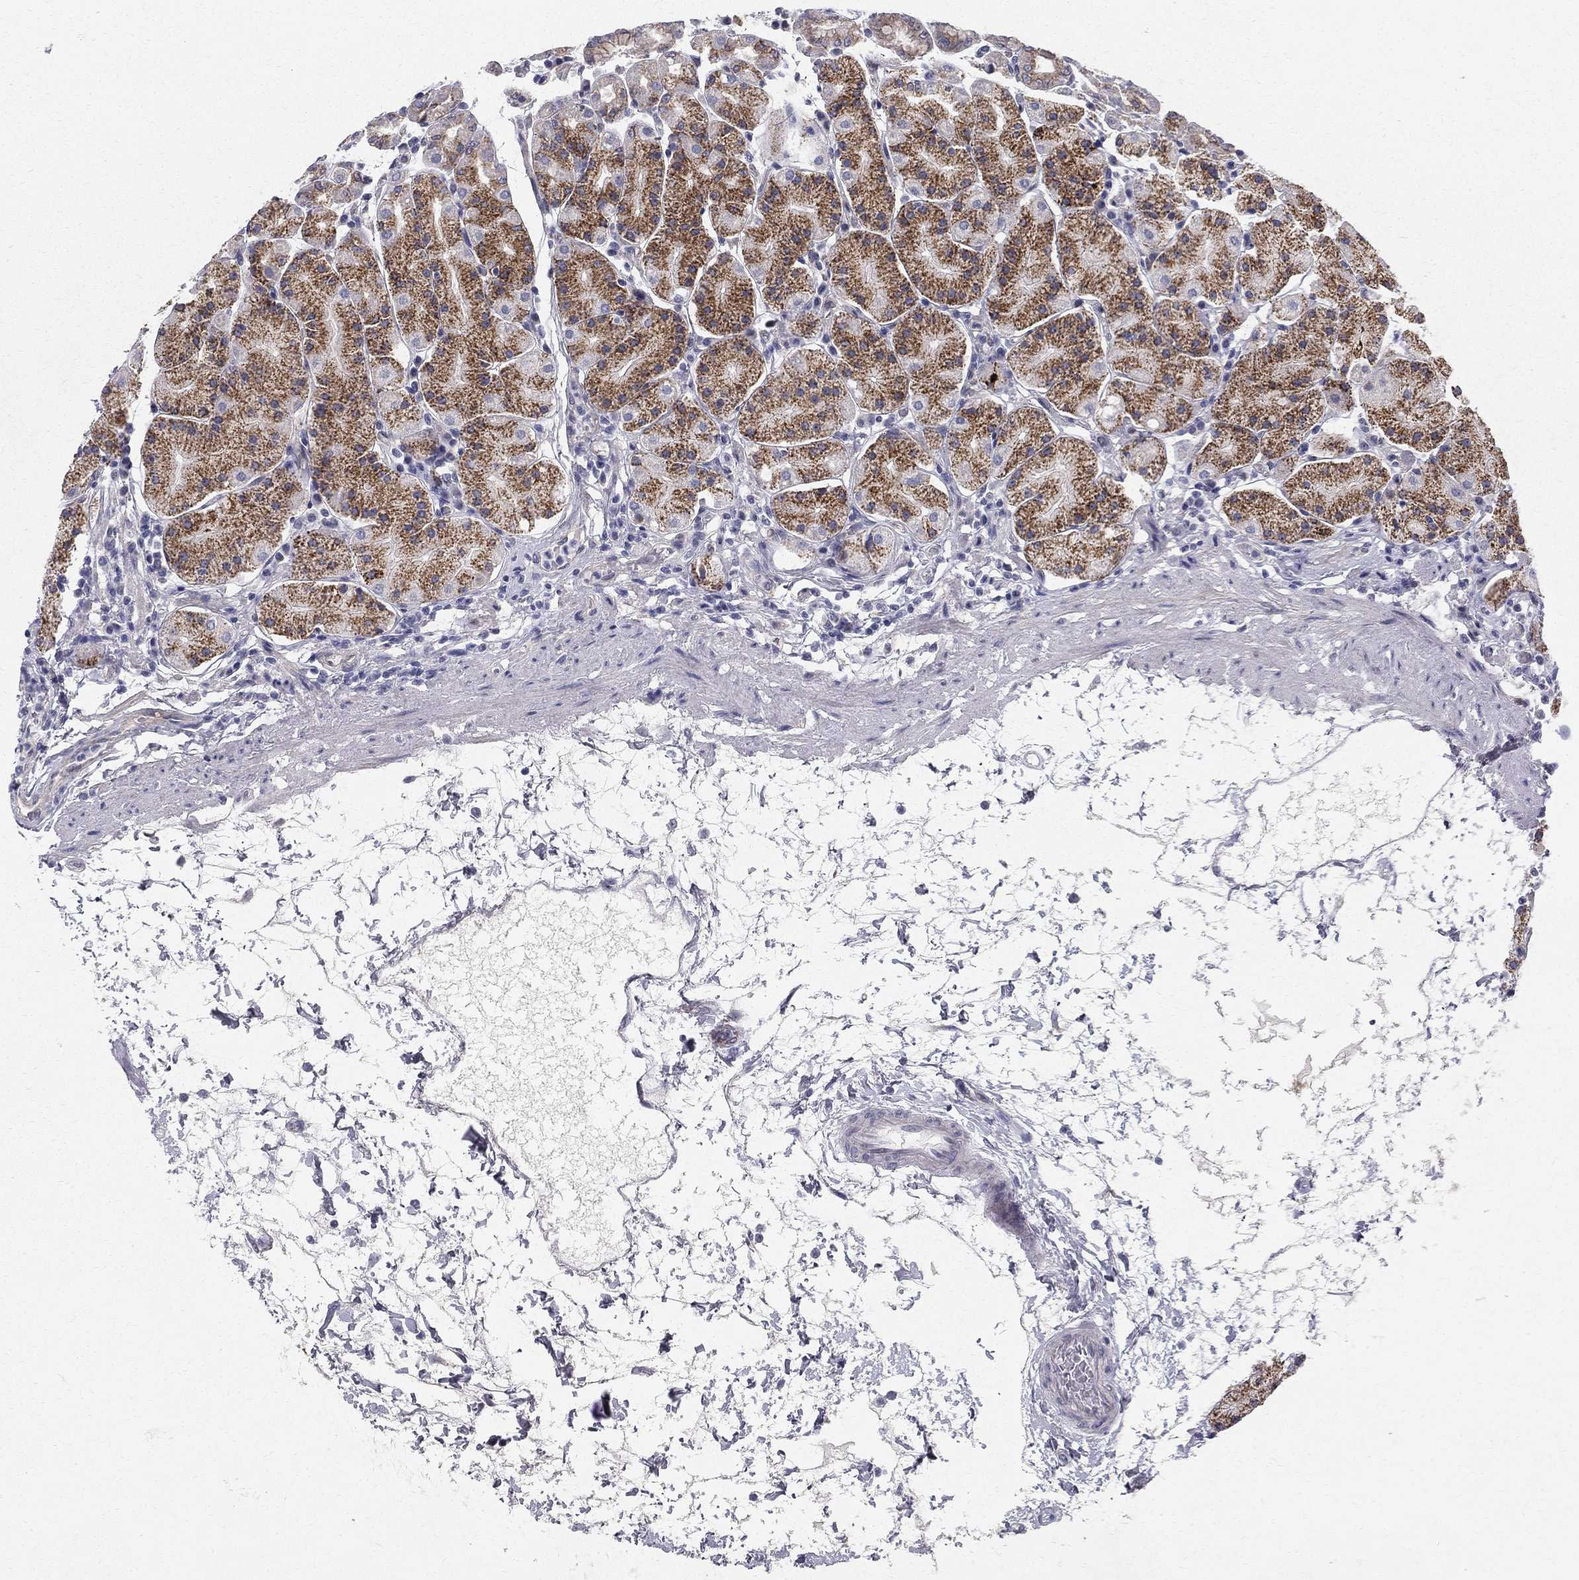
{"staining": {"intensity": "moderate", "quantity": "25%-75%", "location": "cytoplasmic/membranous"}, "tissue": "stomach", "cell_type": "Glandular cells", "image_type": "normal", "snomed": [{"axis": "morphology", "description": "Normal tissue, NOS"}, {"axis": "topography", "description": "Stomach"}], "caption": "This image reveals normal stomach stained with IHC to label a protein in brown. The cytoplasmic/membranous of glandular cells show moderate positivity for the protein. Nuclei are counter-stained blue.", "gene": "CLIC6", "patient": {"sex": "male", "age": 54}}